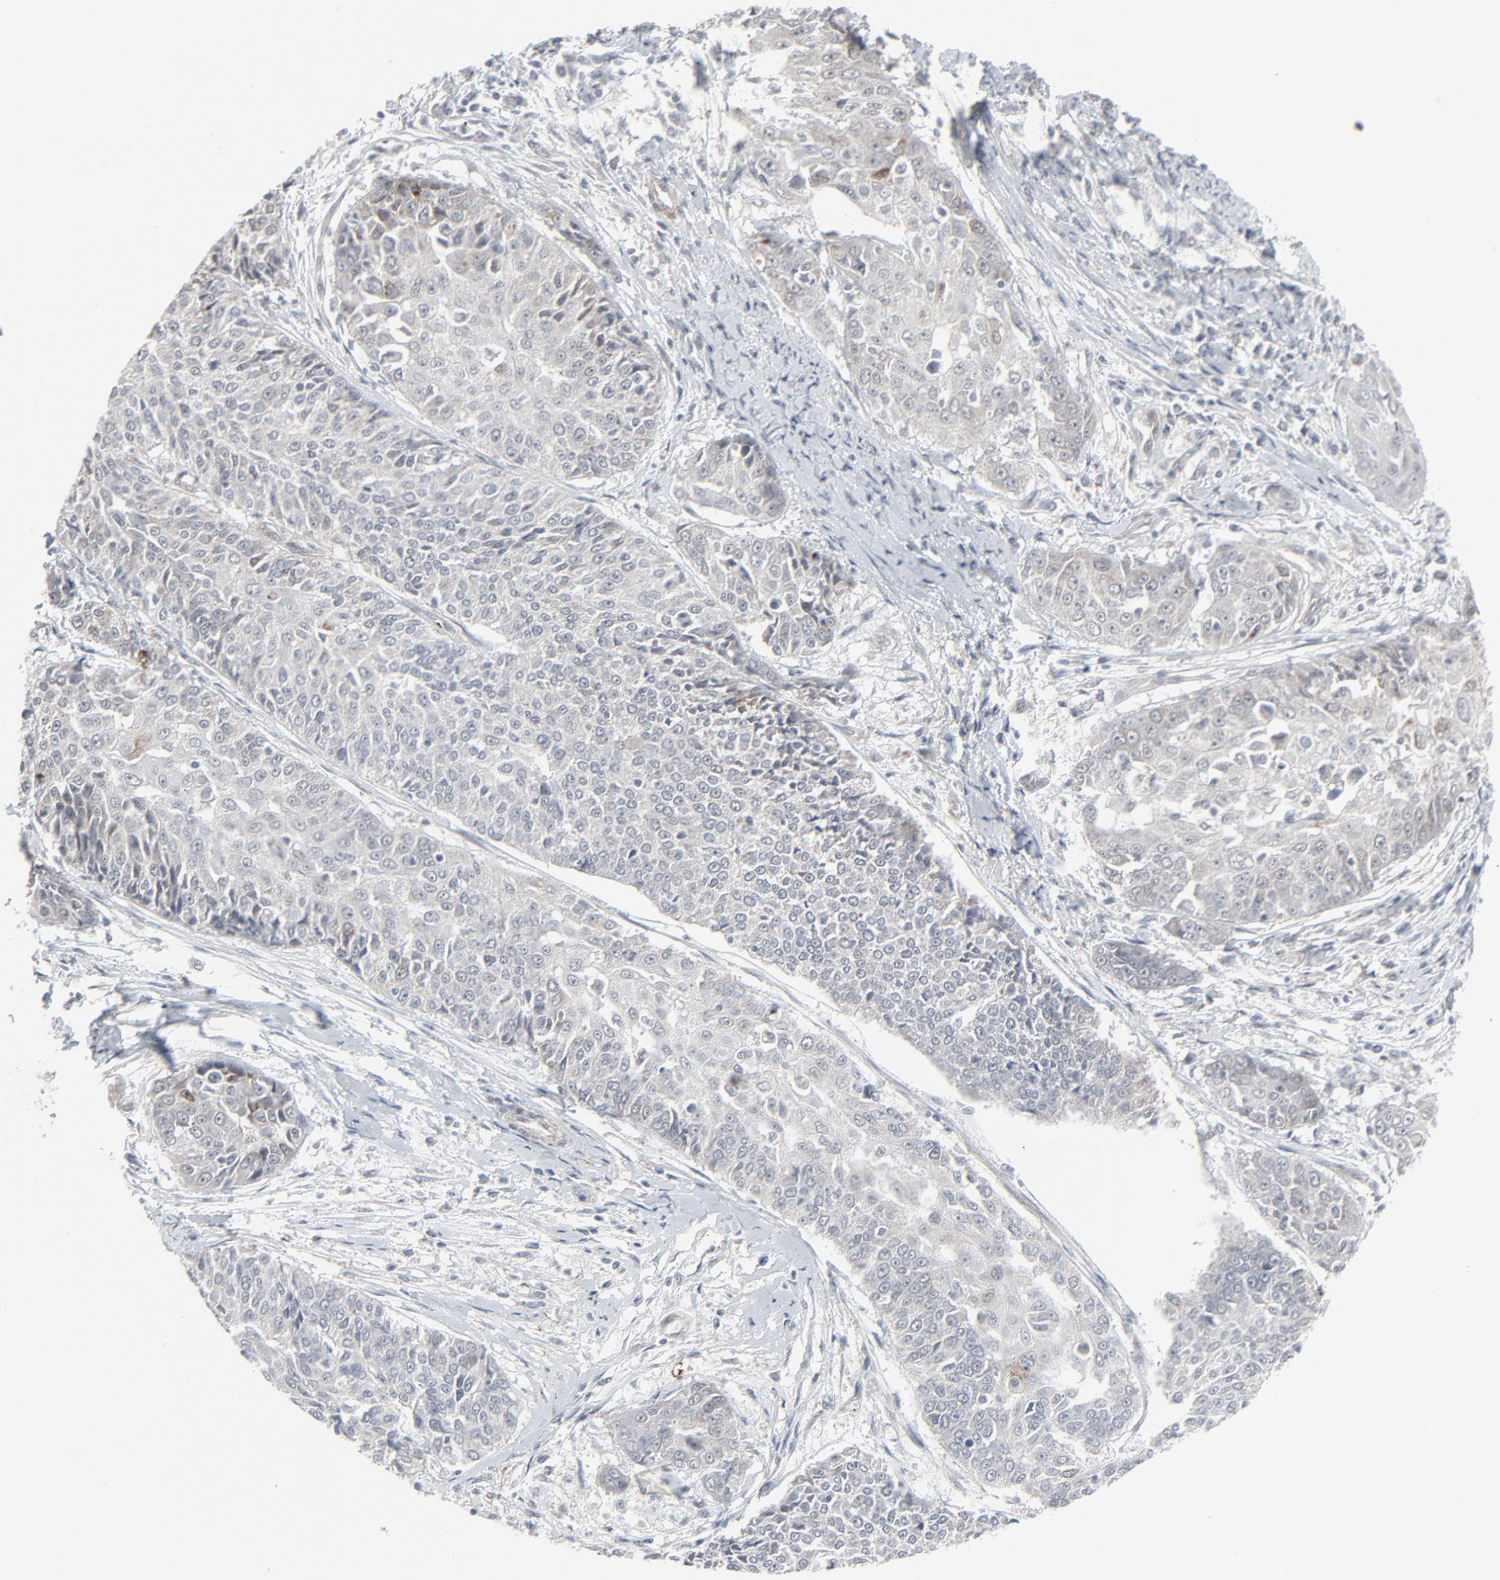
{"staining": {"intensity": "negative", "quantity": "none", "location": "none"}, "tissue": "cervical cancer", "cell_type": "Tumor cells", "image_type": "cancer", "snomed": [{"axis": "morphology", "description": "Squamous cell carcinoma, NOS"}, {"axis": "topography", "description": "Cervix"}], "caption": "Cervical cancer (squamous cell carcinoma) stained for a protein using IHC shows no positivity tumor cells.", "gene": "NEUROD1", "patient": {"sex": "female", "age": 64}}